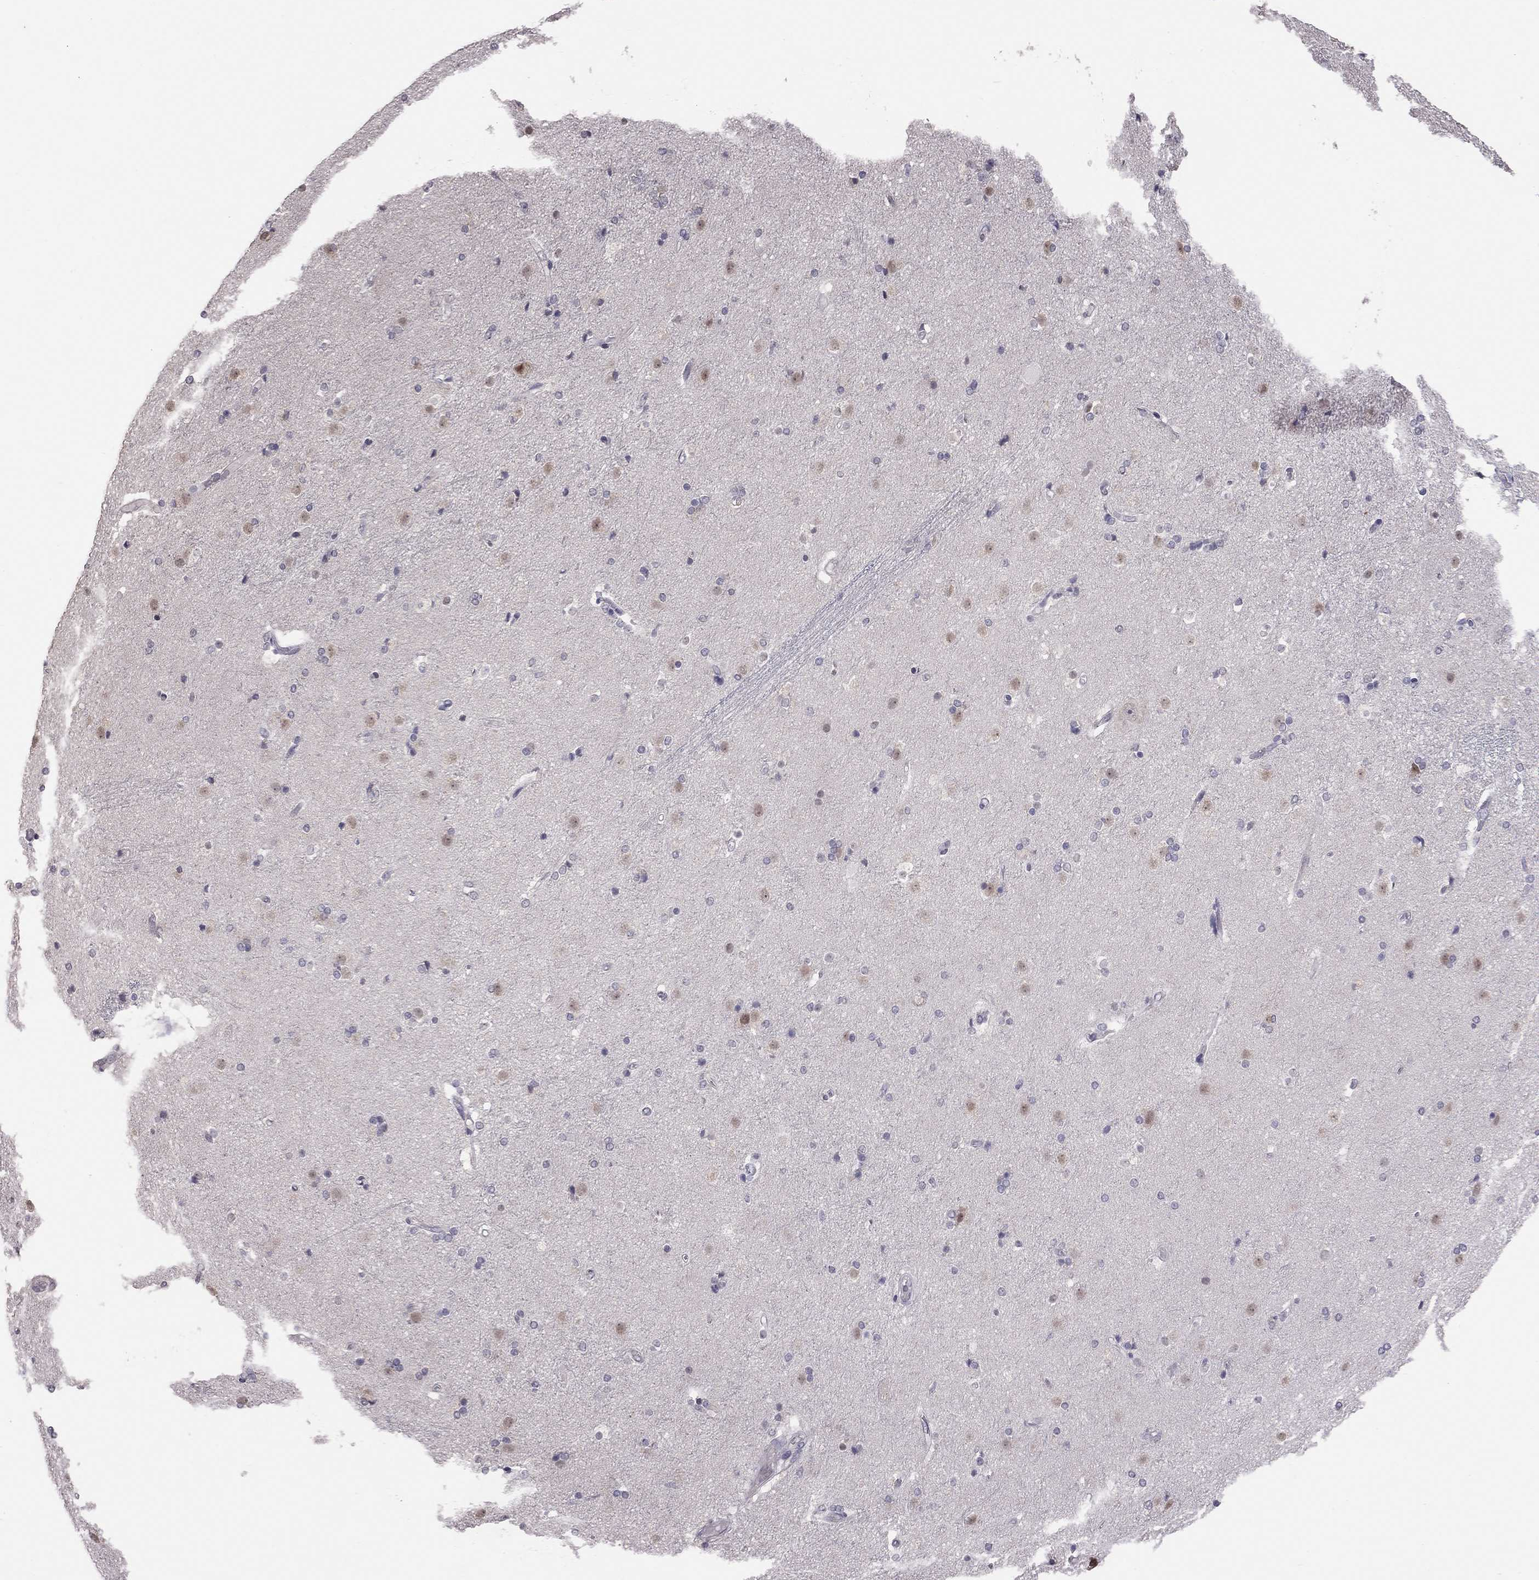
{"staining": {"intensity": "negative", "quantity": "none", "location": "none"}, "tissue": "caudate", "cell_type": "Glial cells", "image_type": "normal", "snomed": [{"axis": "morphology", "description": "Normal tissue, NOS"}, {"axis": "topography", "description": "Lateral ventricle wall"}], "caption": "This is an immunohistochemistry histopathology image of unremarkable human caudate. There is no expression in glial cells.", "gene": "HSF2BP", "patient": {"sex": "male", "age": 54}}